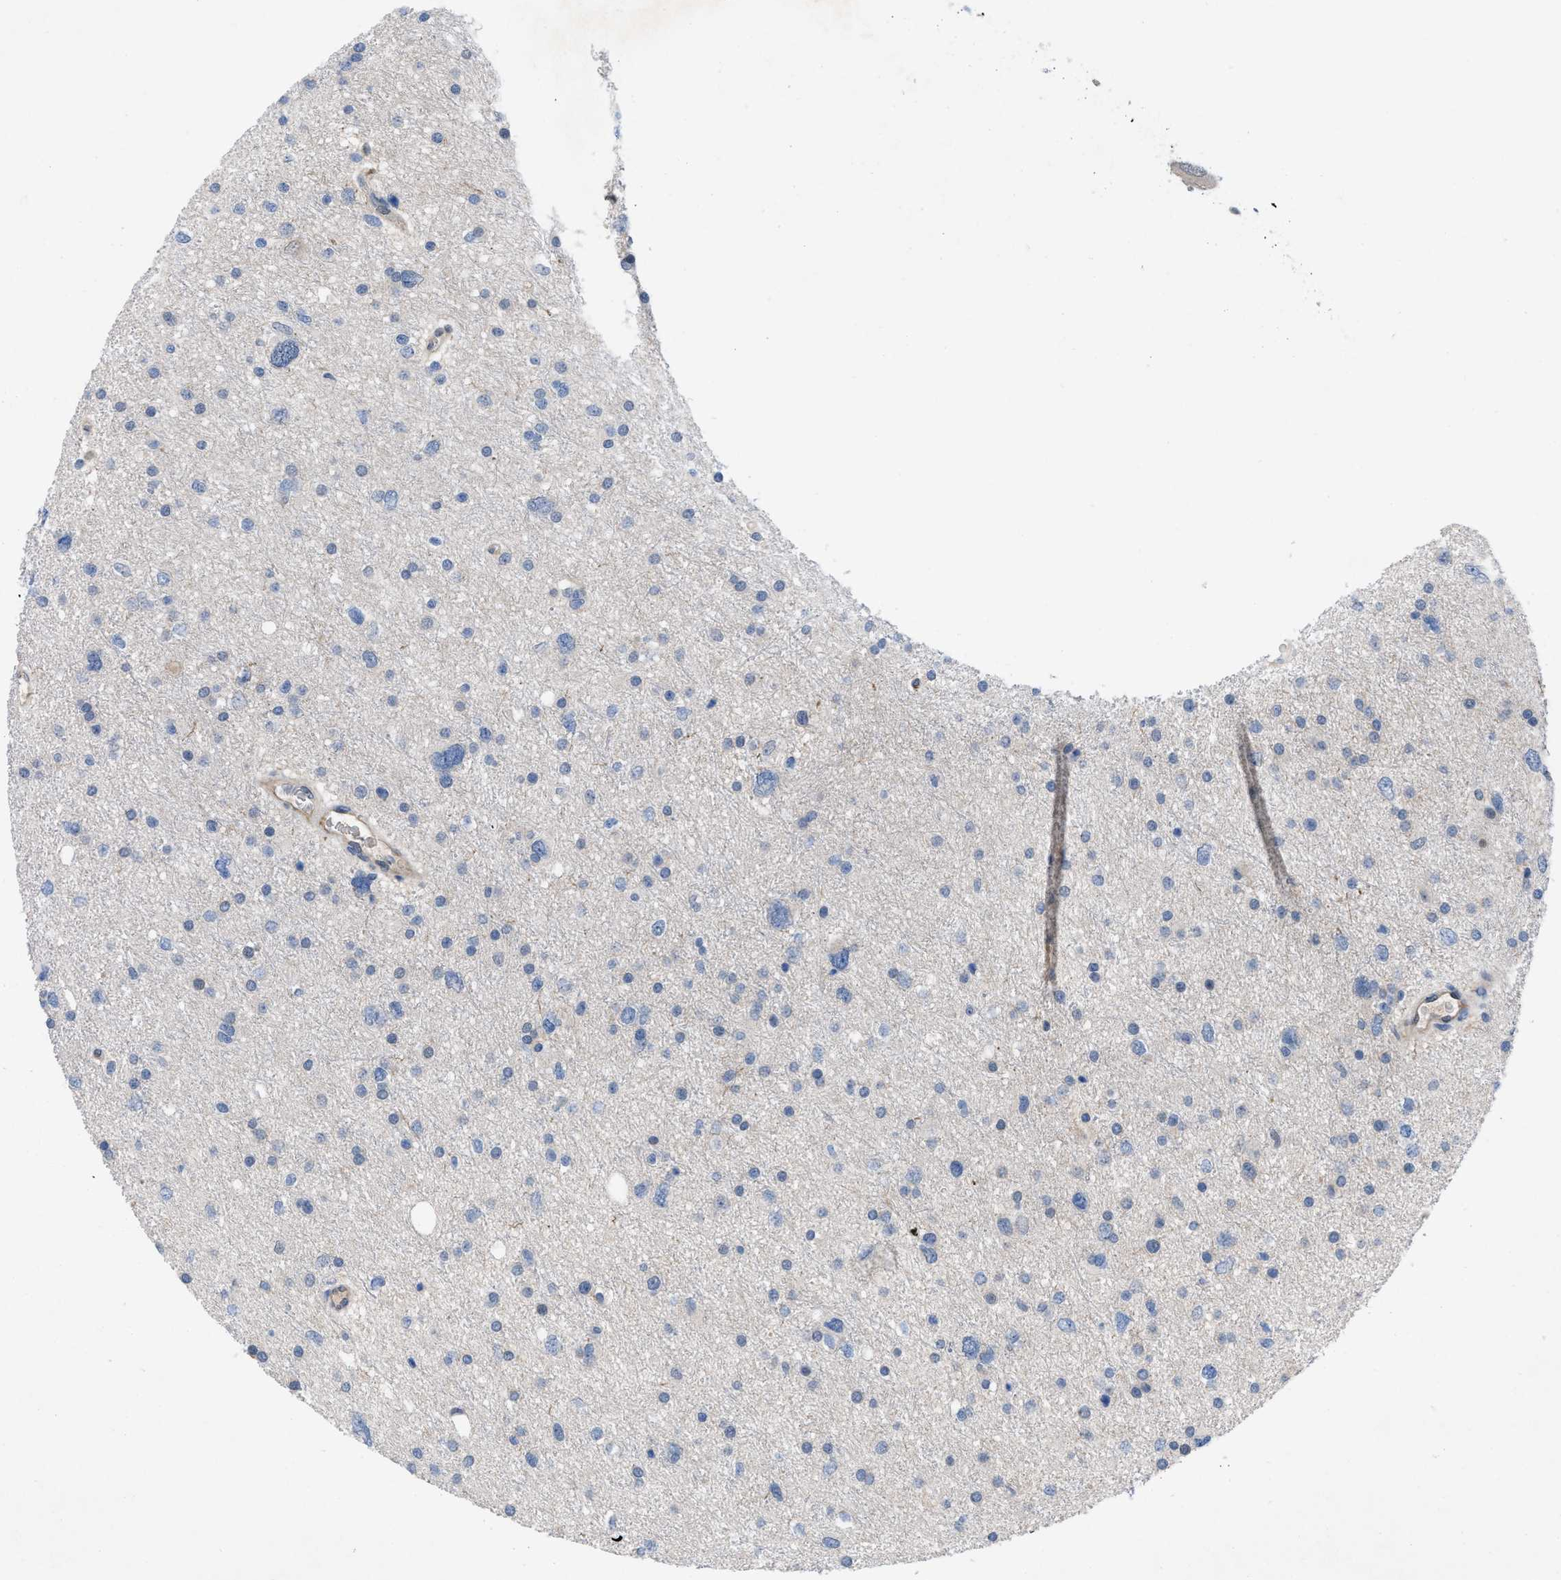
{"staining": {"intensity": "negative", "quantity": "none", "location": "none"}, "tissue": "glioma", "cell_type": "Tumor cells", "image_type": "cancer", "snomed": [{"axis": "morphology", "description": "Glioma, malignant, Low grade"}, {"axis": "topography", "description": "Brain"}], "caption": "IHC image of human malignant low-grade glioma stained for a protein (brown), which reveals no positivity in tumor cells.", "gene": "IL17RE", "patient": {"sex": "female", "age": 37}}